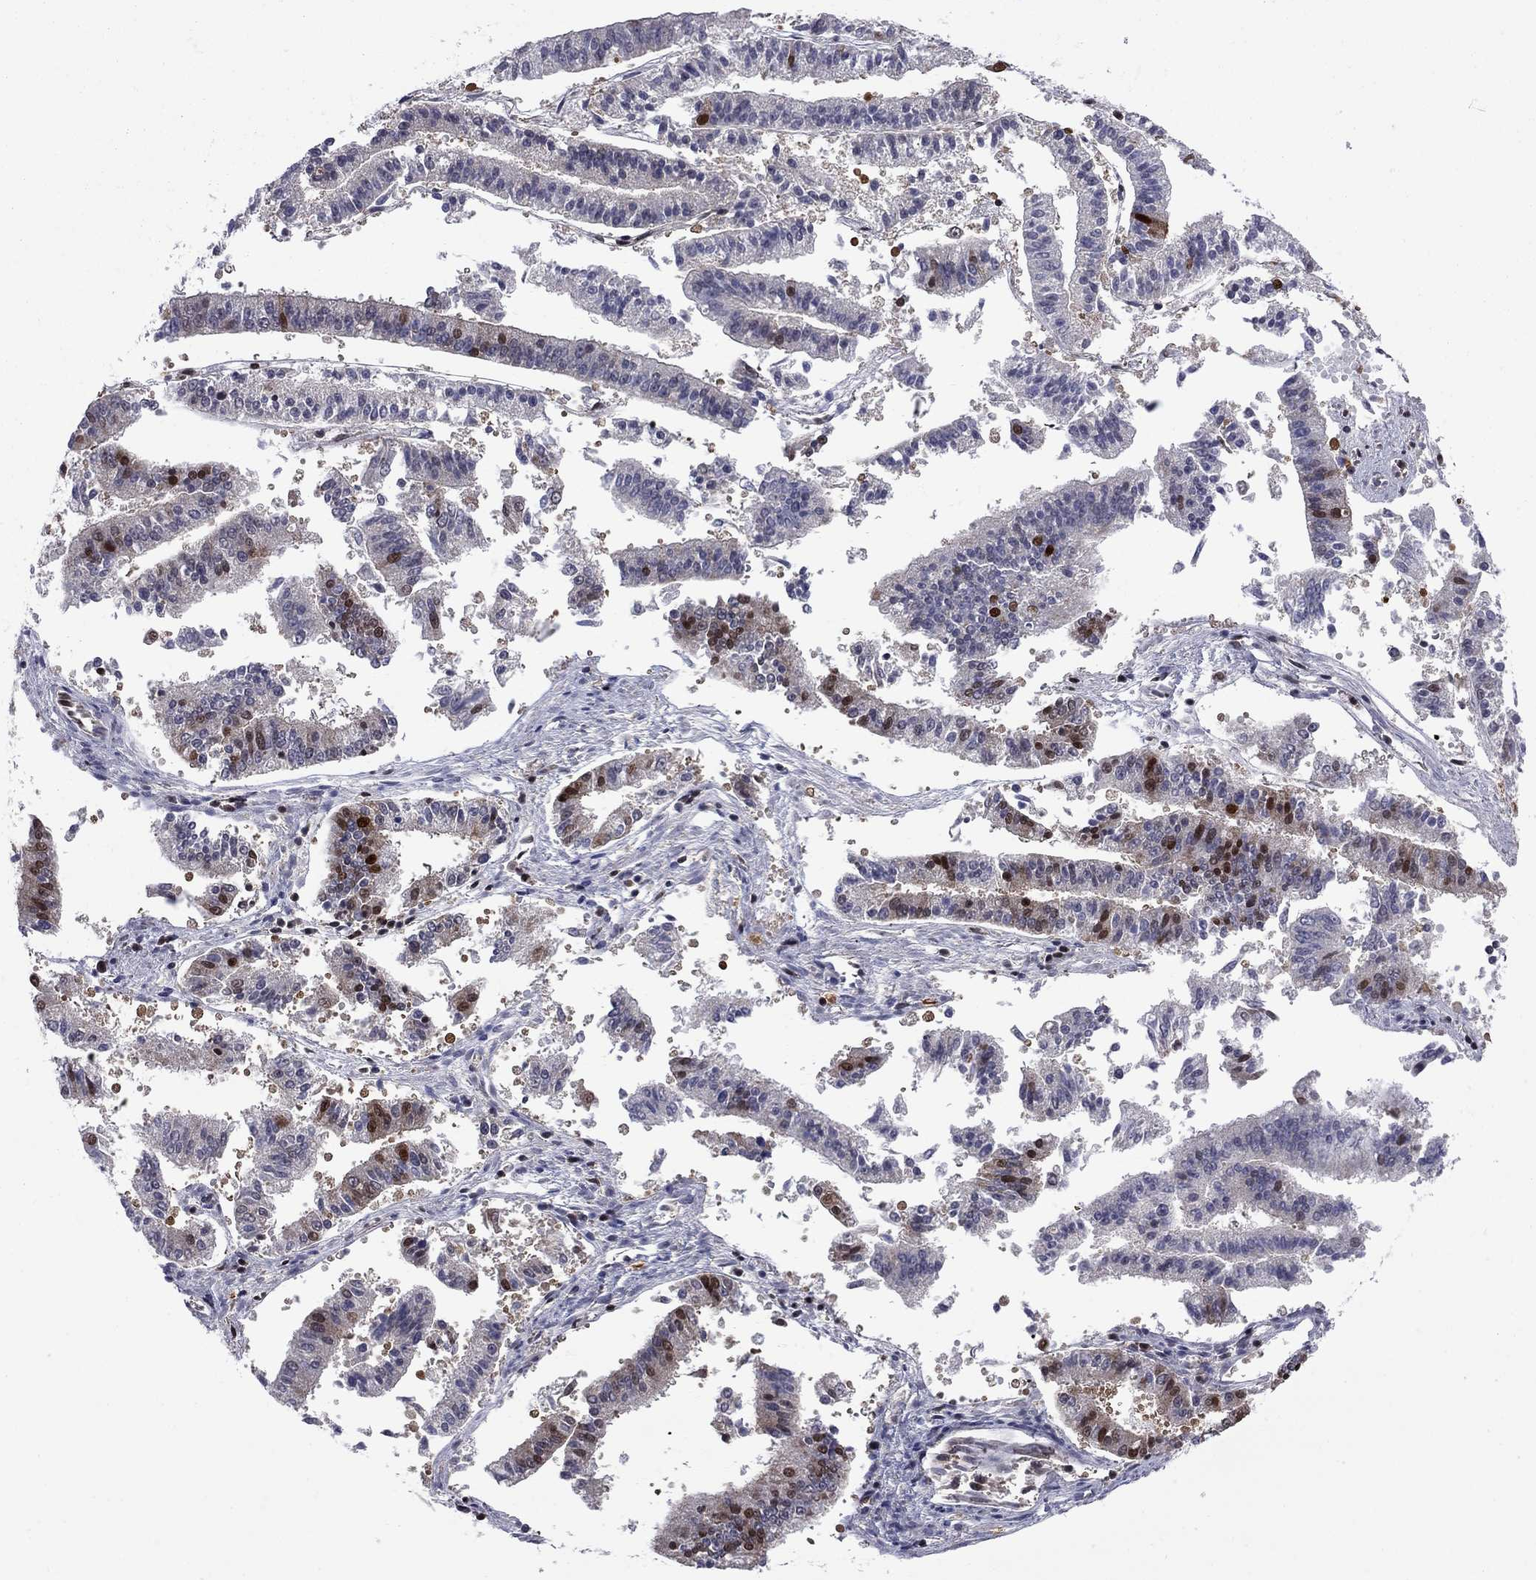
{"staining": {"intensity": "strong", "quantity": "<25%", "location": "nuclear"}, "tissue": "endometrial cancer", "cell_type": "Tumor cells", "image_type": "cancer", "snomed": [{"axis": "morphology", "description": "Adenocarcinoma, NOS"}, {"axis": "topography", "description": "Endometrium"}], "caption": "Immunohistochemical staining of human adenocarcinoma (endometrial) exhibits medium levels of strong nuclear protein staining in approximately <25% of tumor cells.", "gene": "MED25", "patient": {"sex": "female", "age": 66}}